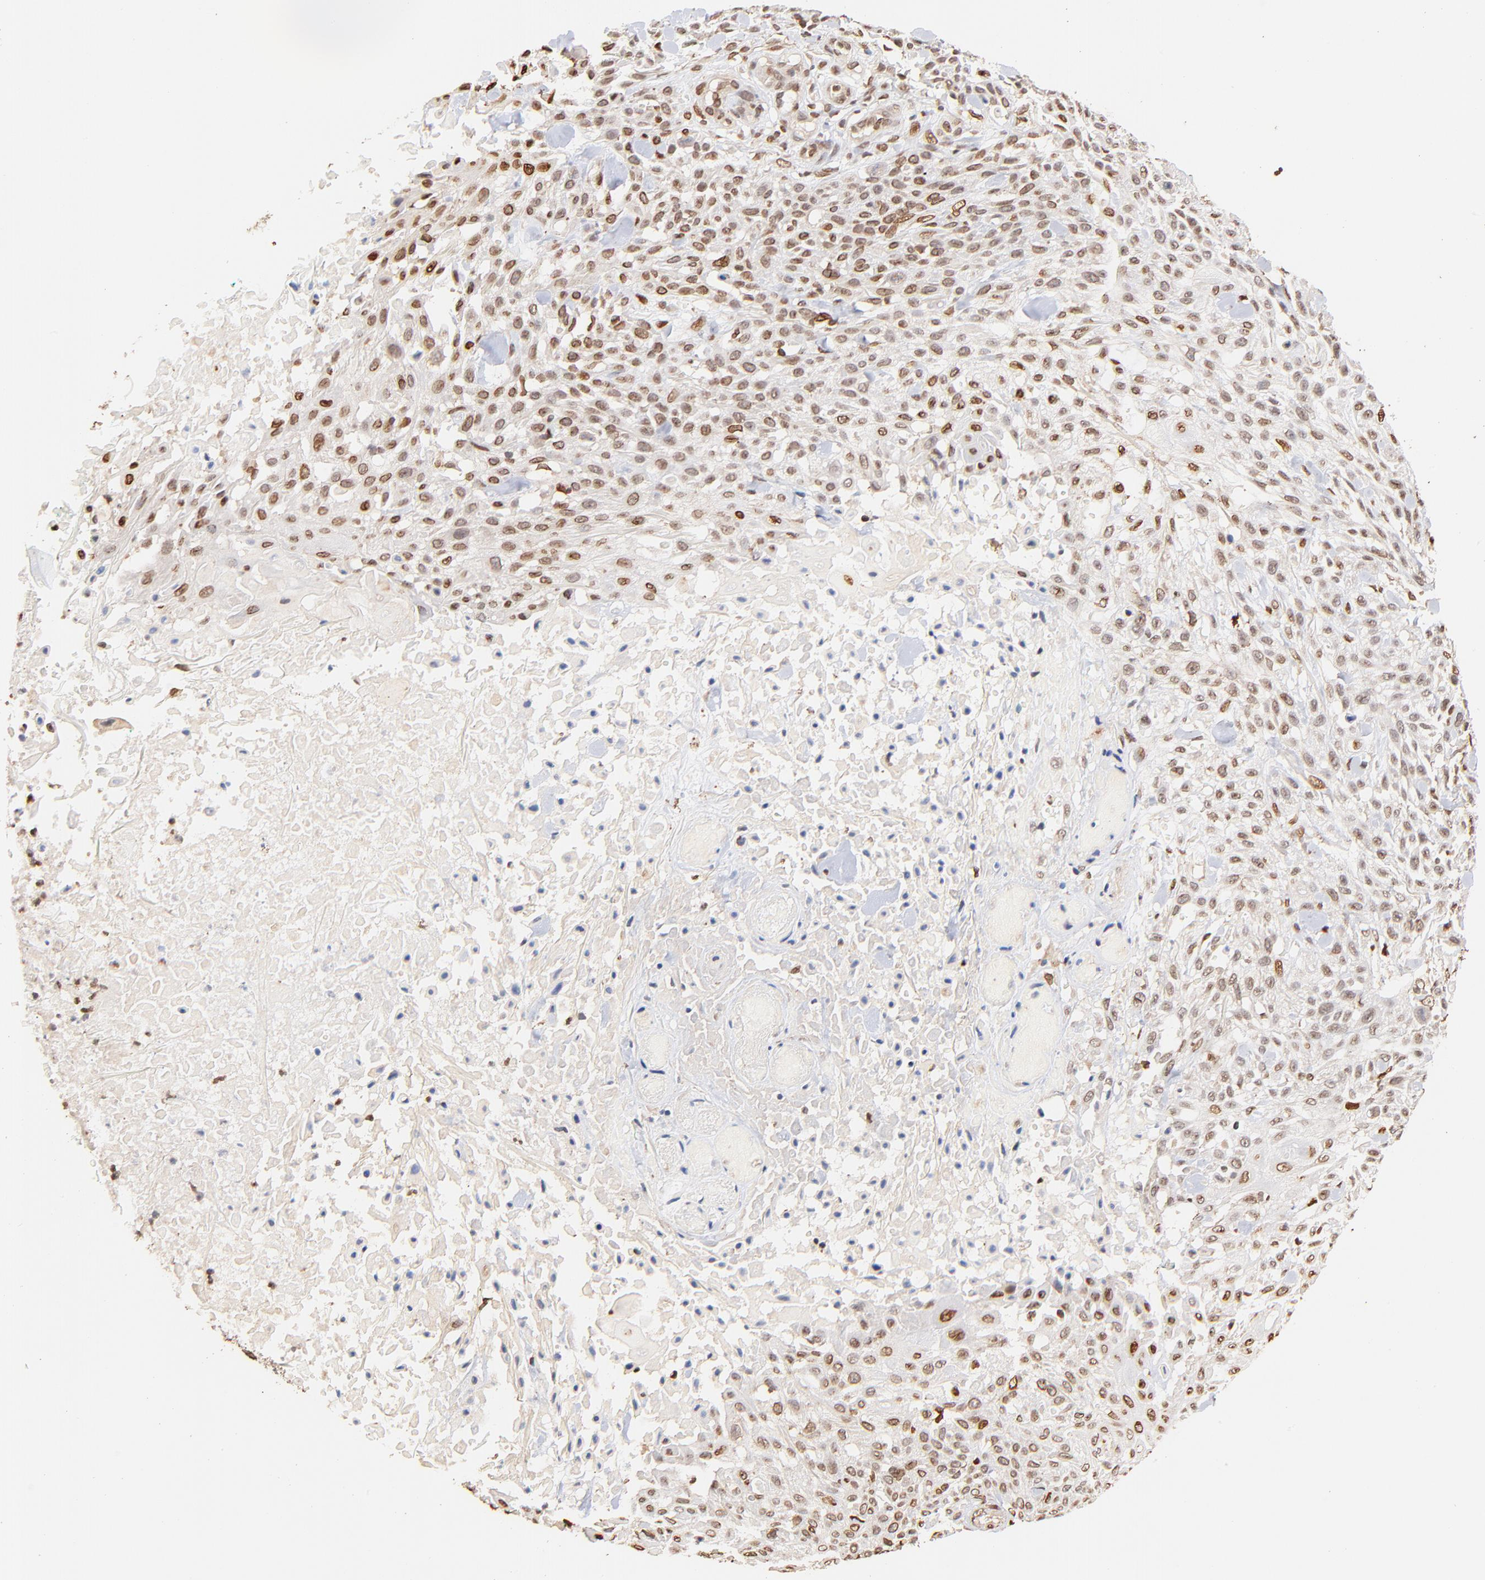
{"staining": {"intensity": "moderate", "quantity": "25%-75%", "location": "cytoplasmic/membranous,nuclear"}, "tissue": "skin cancer", "cell_type": "Tumor cells", "image_type": "cancer", "snomed": [{"axis": "morphology", "description": "Squamous cell carcinoma, NOS"}, {"axis": "topography", "description": "Skin"}], "caption": "Approximately 25%-75% of tumor cells in human skin cancer (squamous cell carcinoma) display moderate cytoplasmic/membranous and nuclear protein expression as visualized by brown immunohistochemical staining.", "gene": "ZFP92", "patient": {"sex": "female", "age": 42}}